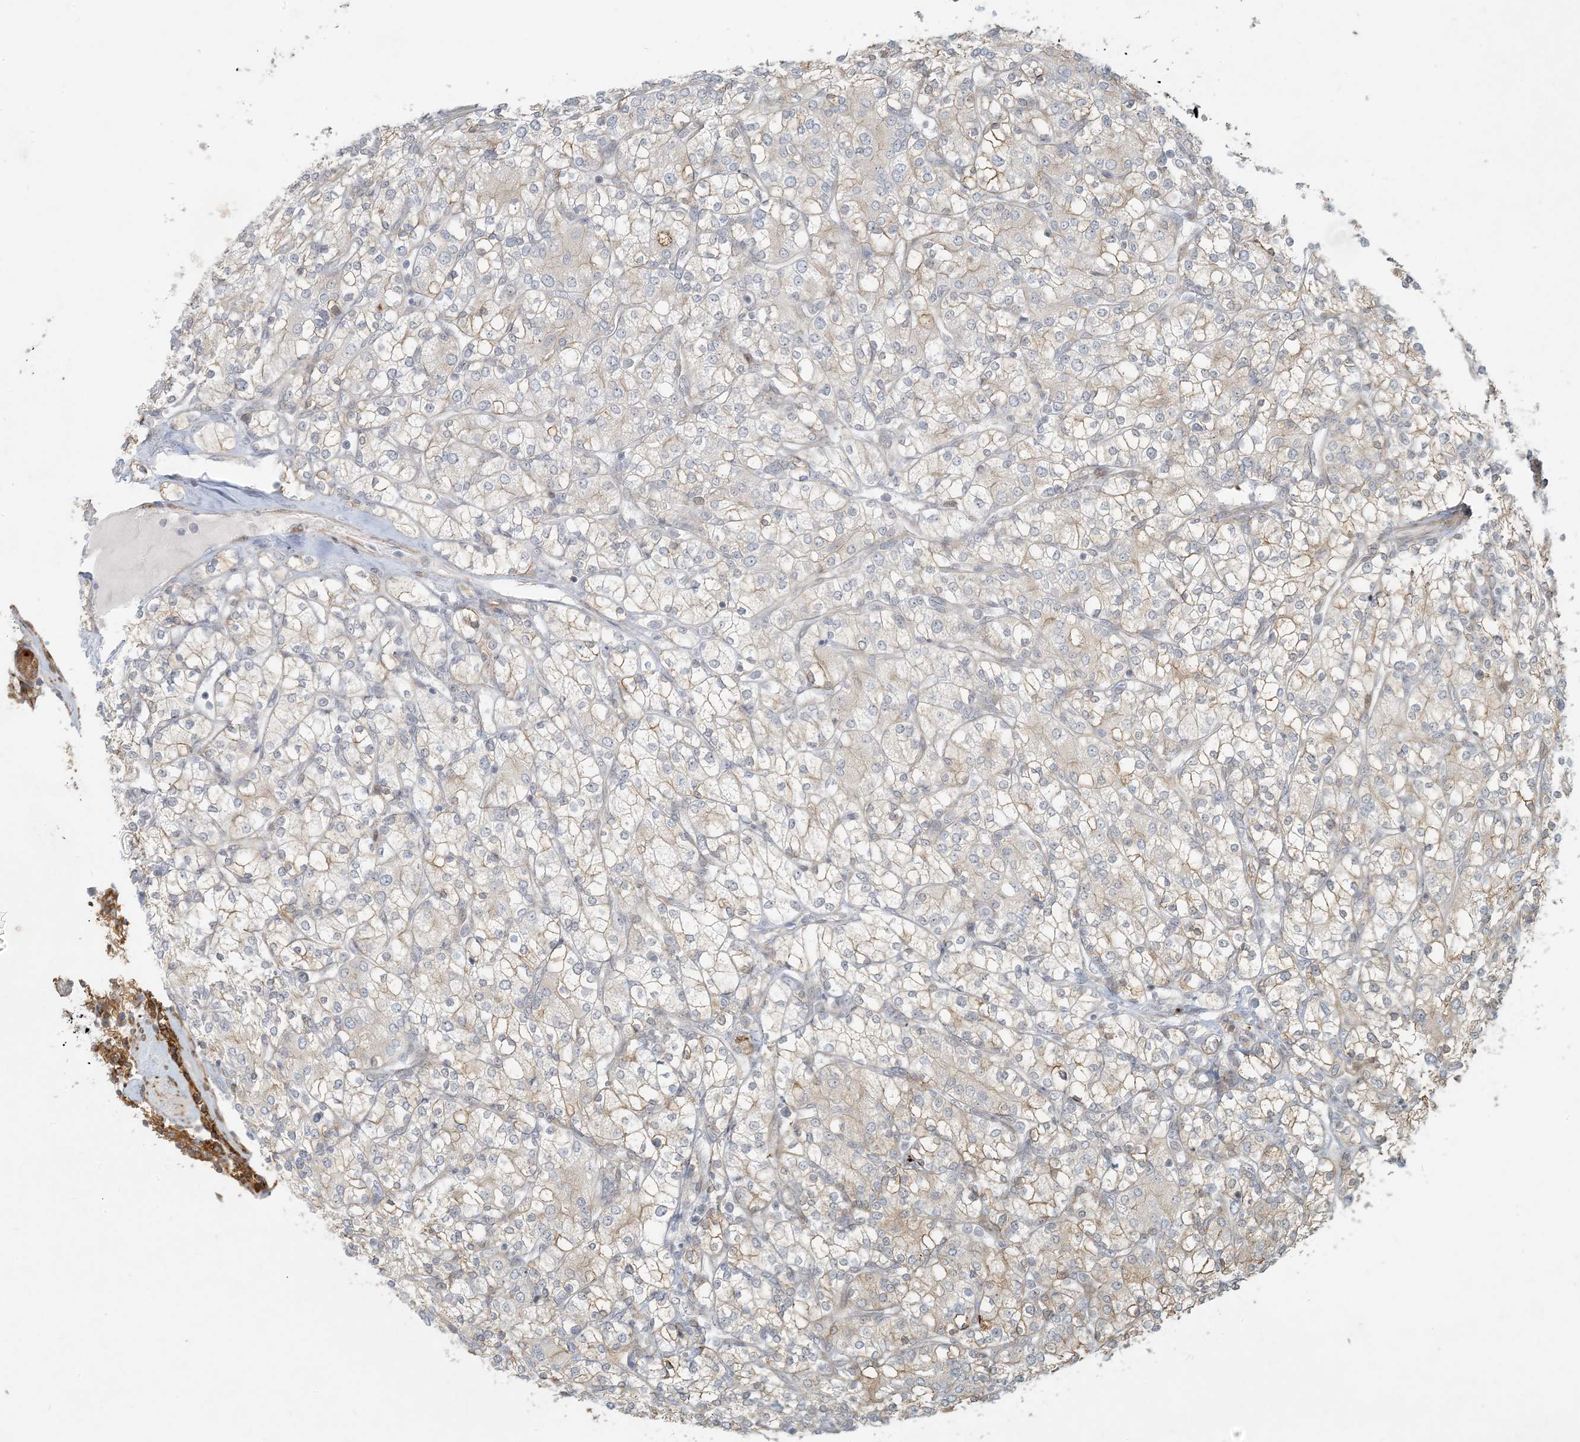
{"staining": {"intensity": "moderate", "quantity": "25%-75%", "location": "cytoplasmic/membranous"}, "tissue": "renal cancer", "cell_type": "Tumor cells", "image_type": "cancer", "snomed": [{"axis": "morphology", "description": "Adenocarcinoma, NOS"}, {"axis": "topography", "description": "Kidney"}], "caption": "Adenocarcinoma (renal) stained with immunohistochemistry (IHC) reveals moderate cytoplasmic/membranous expression in about 25%-75% of tumor cells. (brown staining indicates protein expression, while blue staining denotes nuclei).", "gene": "BCORL1", "patient": {"sex": "male", "age": 77}}